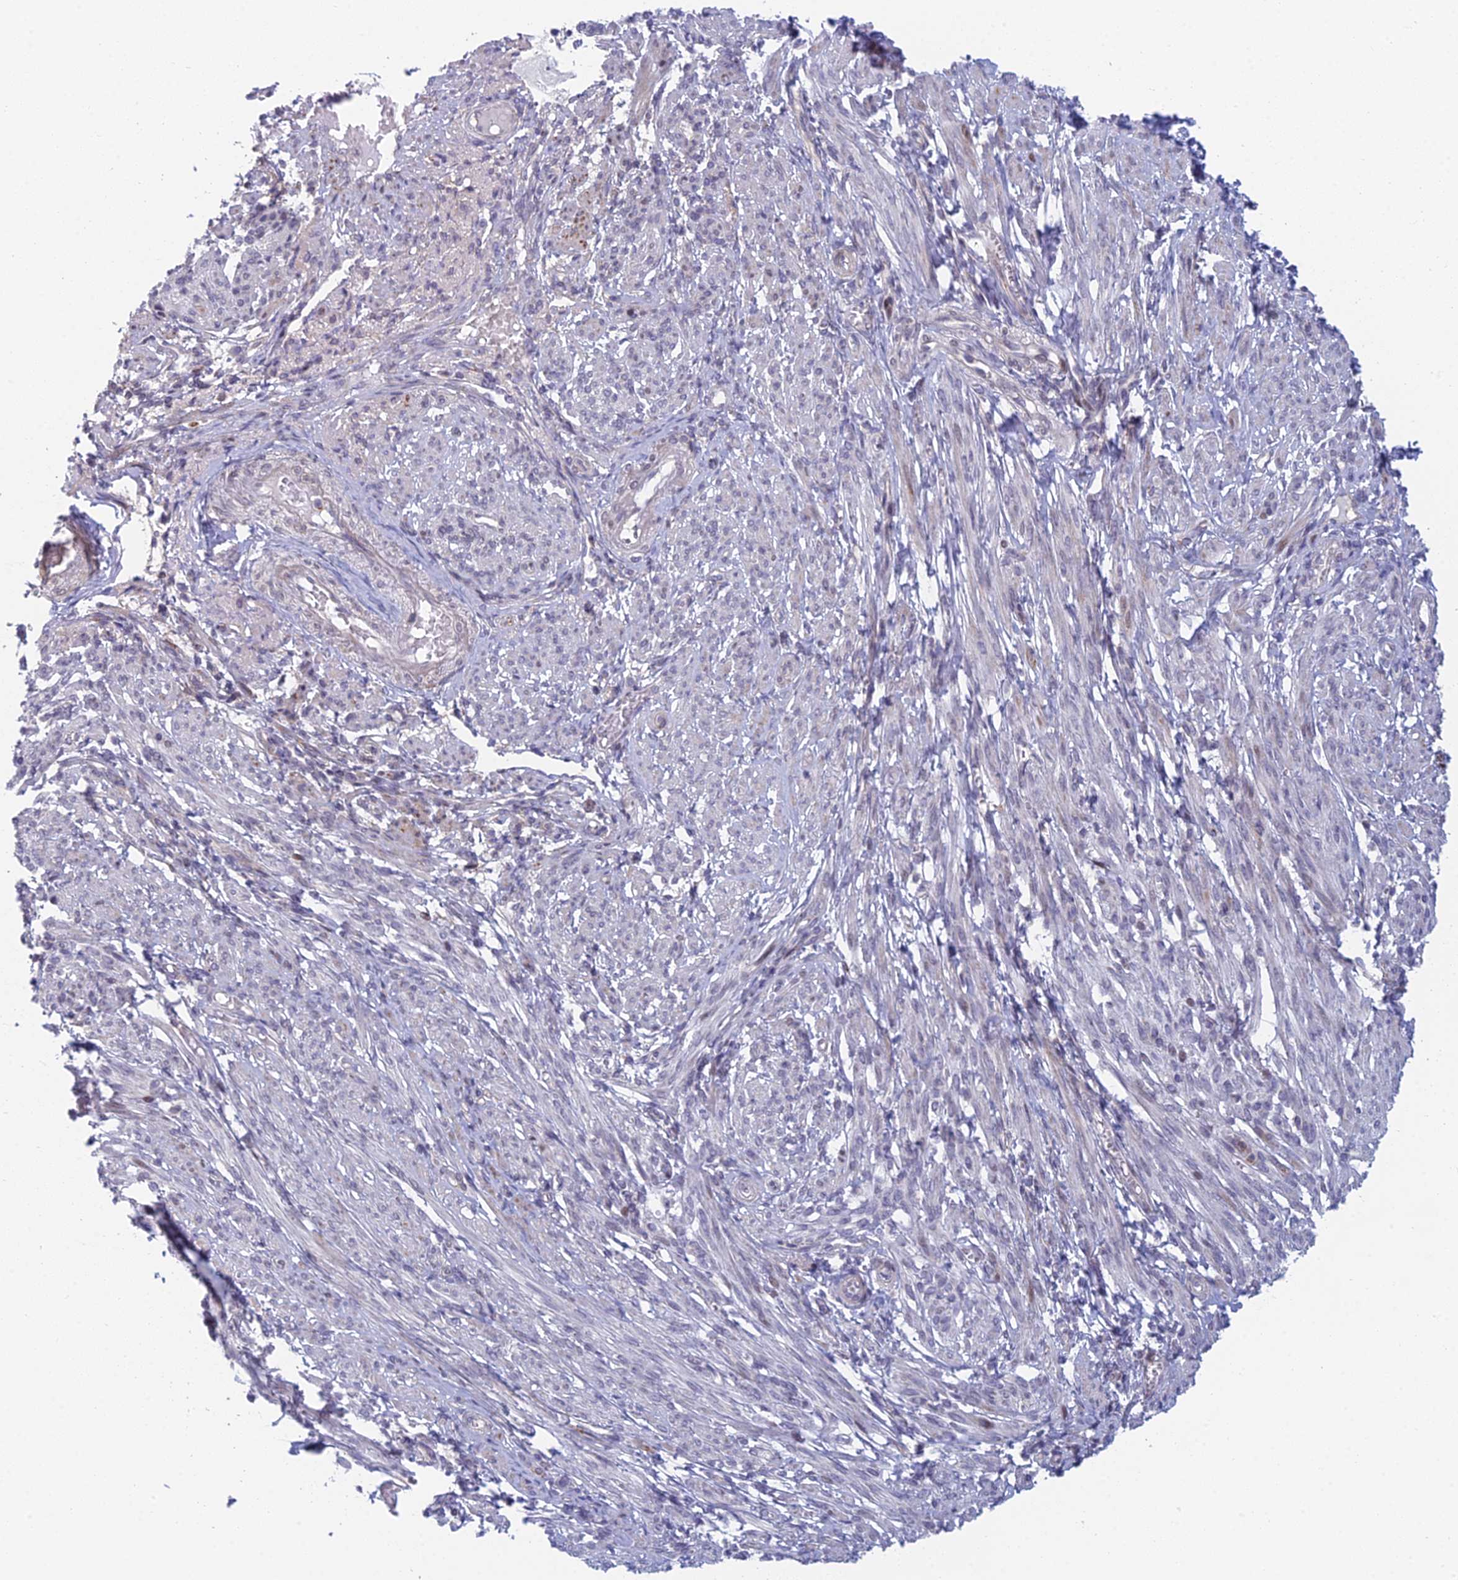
{"staining": {"intensity": "negative", "quantity": "none", "location": "none"}, "tissue": "smooth muscle", "cell_type": "Smooth muscle cells", "image_type": "normal", "snomed": [{"axis": "morphology", "description": "Normal tissue, NOS"}, {"axis": "topography", "description": "Smooth muscle"}], "caption": "The histopathology image exhibits no significant staining in smooth muscle cells of smooth muscle.", "gene": "PPP1R26", "patient": {"sex": "female", "age": 39}}